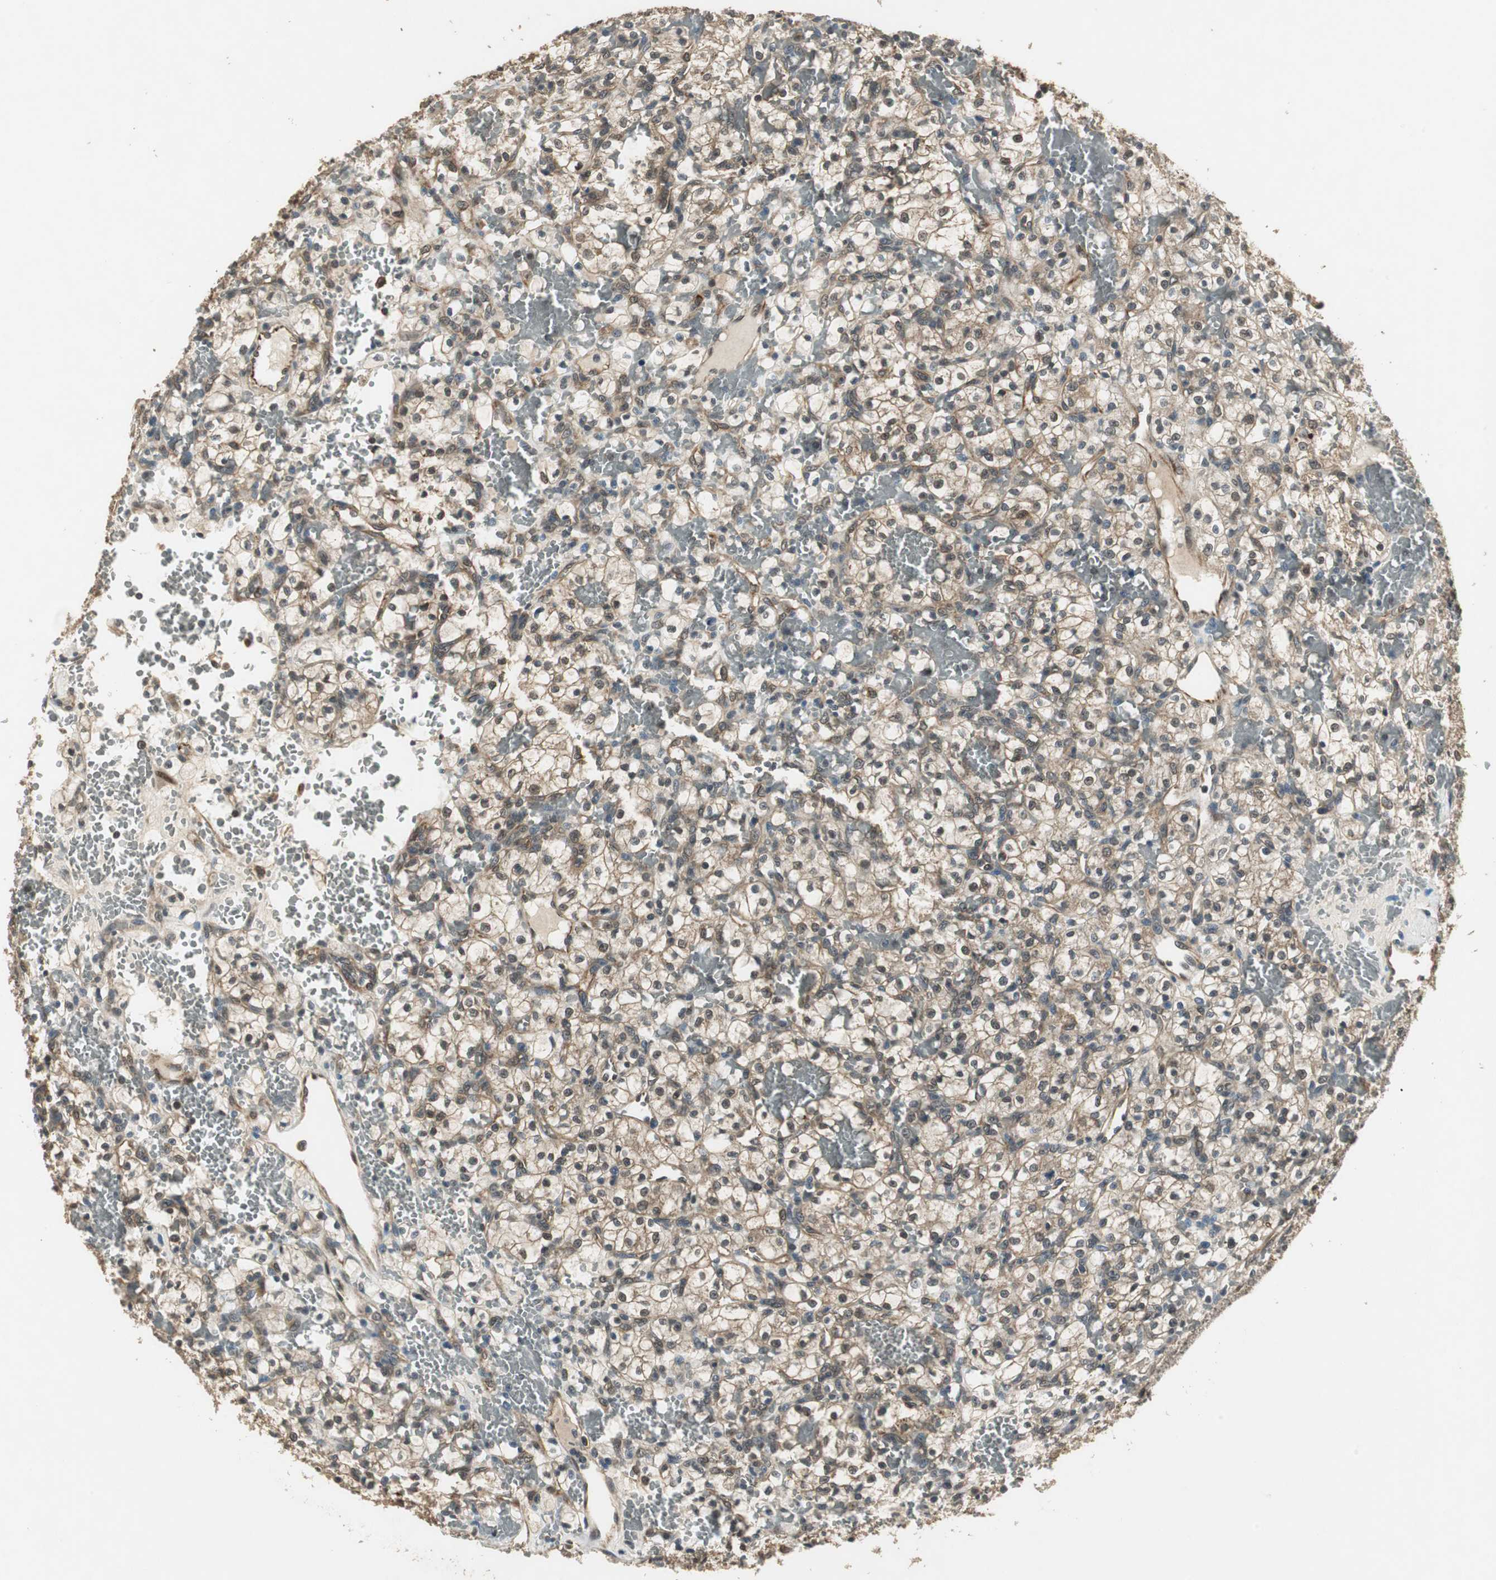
{"staining": {"intensity": "weak", "quantity": ">75%", "location": "cytoplasmic/membranous,nuclear"}, "tissue": "renal cancer", "cell_type": "Tumor cells", "image_type": "cancer", "snomed": [{"axis": "morphology", "description": "Adenocarcinoma, NOS"}, {"axis": "topography", "description": "Kidney"}], "caption": "An image of renal cancer (adenocarcinoma) stained for a protein displays weak cytoplasmic/membranous and nuclear brown staining in tumor cells.", "gene": "PSMB4", "patient": {"sex": "female", "age": 60}}